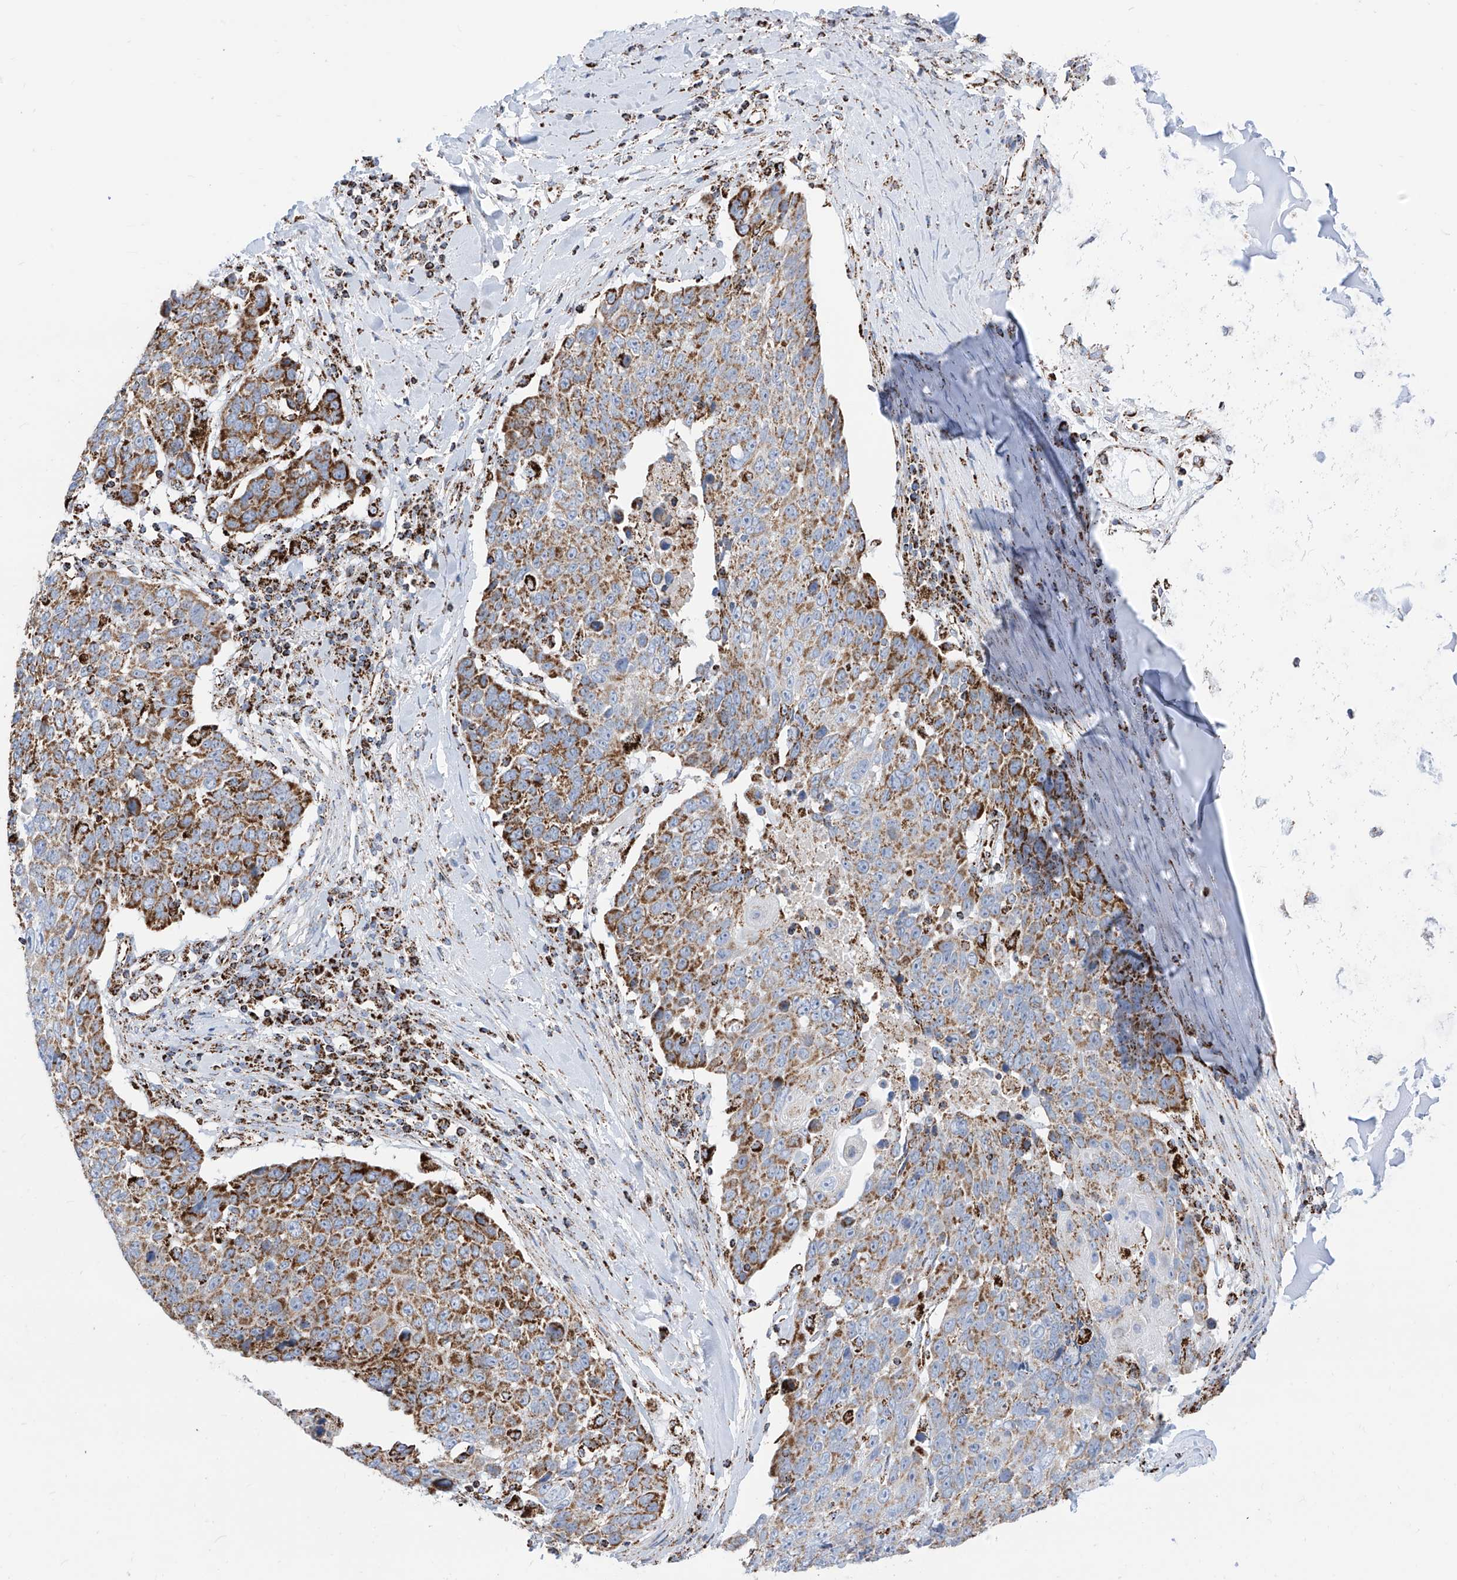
{"staining": {"intensity": "strong", "quantity": "25%-75%", "location": "cytoplasmic/membranous"}, "tissue": "lung cancer", "cell_type": "Tumor cells", "image_type": "cancer", "snomed": [{"axis": "morphology", "description": "Squamous cell carcinoma, NOS"}, {"axis": "topography", "description": "Lung"}], "caption": "An immunohistochemistry image of tumor tissue is shown. Protein staining in brown highlights strong cytoplasmic/membranous positivity in lung cancer within tumor cells.", "gene": "COX5B", "patient": {"sex": "male", "age": 66}}